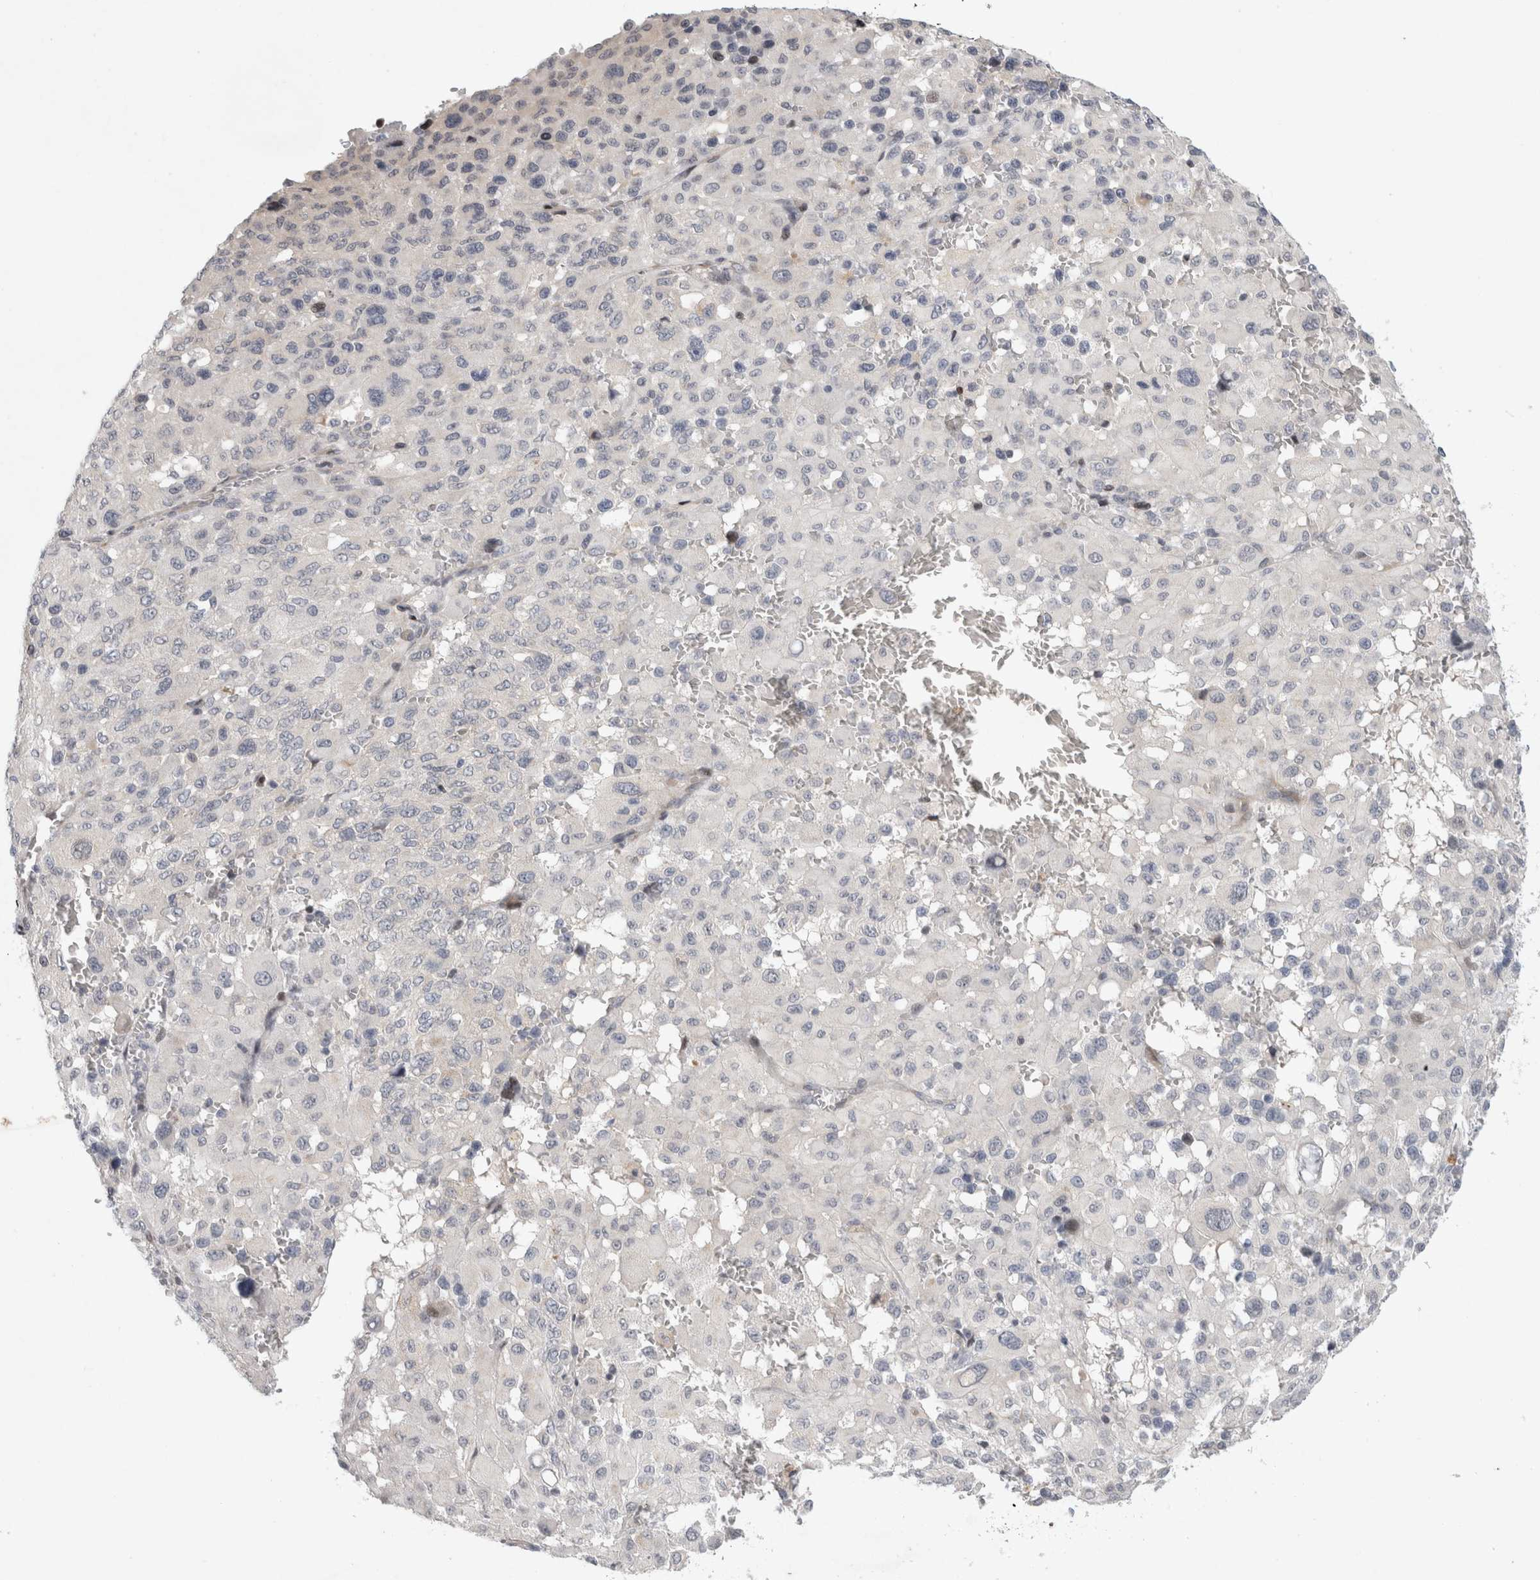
{"staining": {"intensity": "negative", "quantity": "none", "location": "none"}, "tissue": "melanoma", "cell_type": "Tumor cells", "image_type": "cancer", "snomed": [{"axis": "morphology", "description": "Malignant melanoma, Metastatic site"}, {"axis": "topography", "description": "Skin"}], "caption": "Tumor cells show no significant positivity in melanoma. (DAB (3,3'-diaminobenzidine) IHC with hematoxylin counter stain).", "gene": "UTP25", "patient": {"sex": "female", "age": 74}}